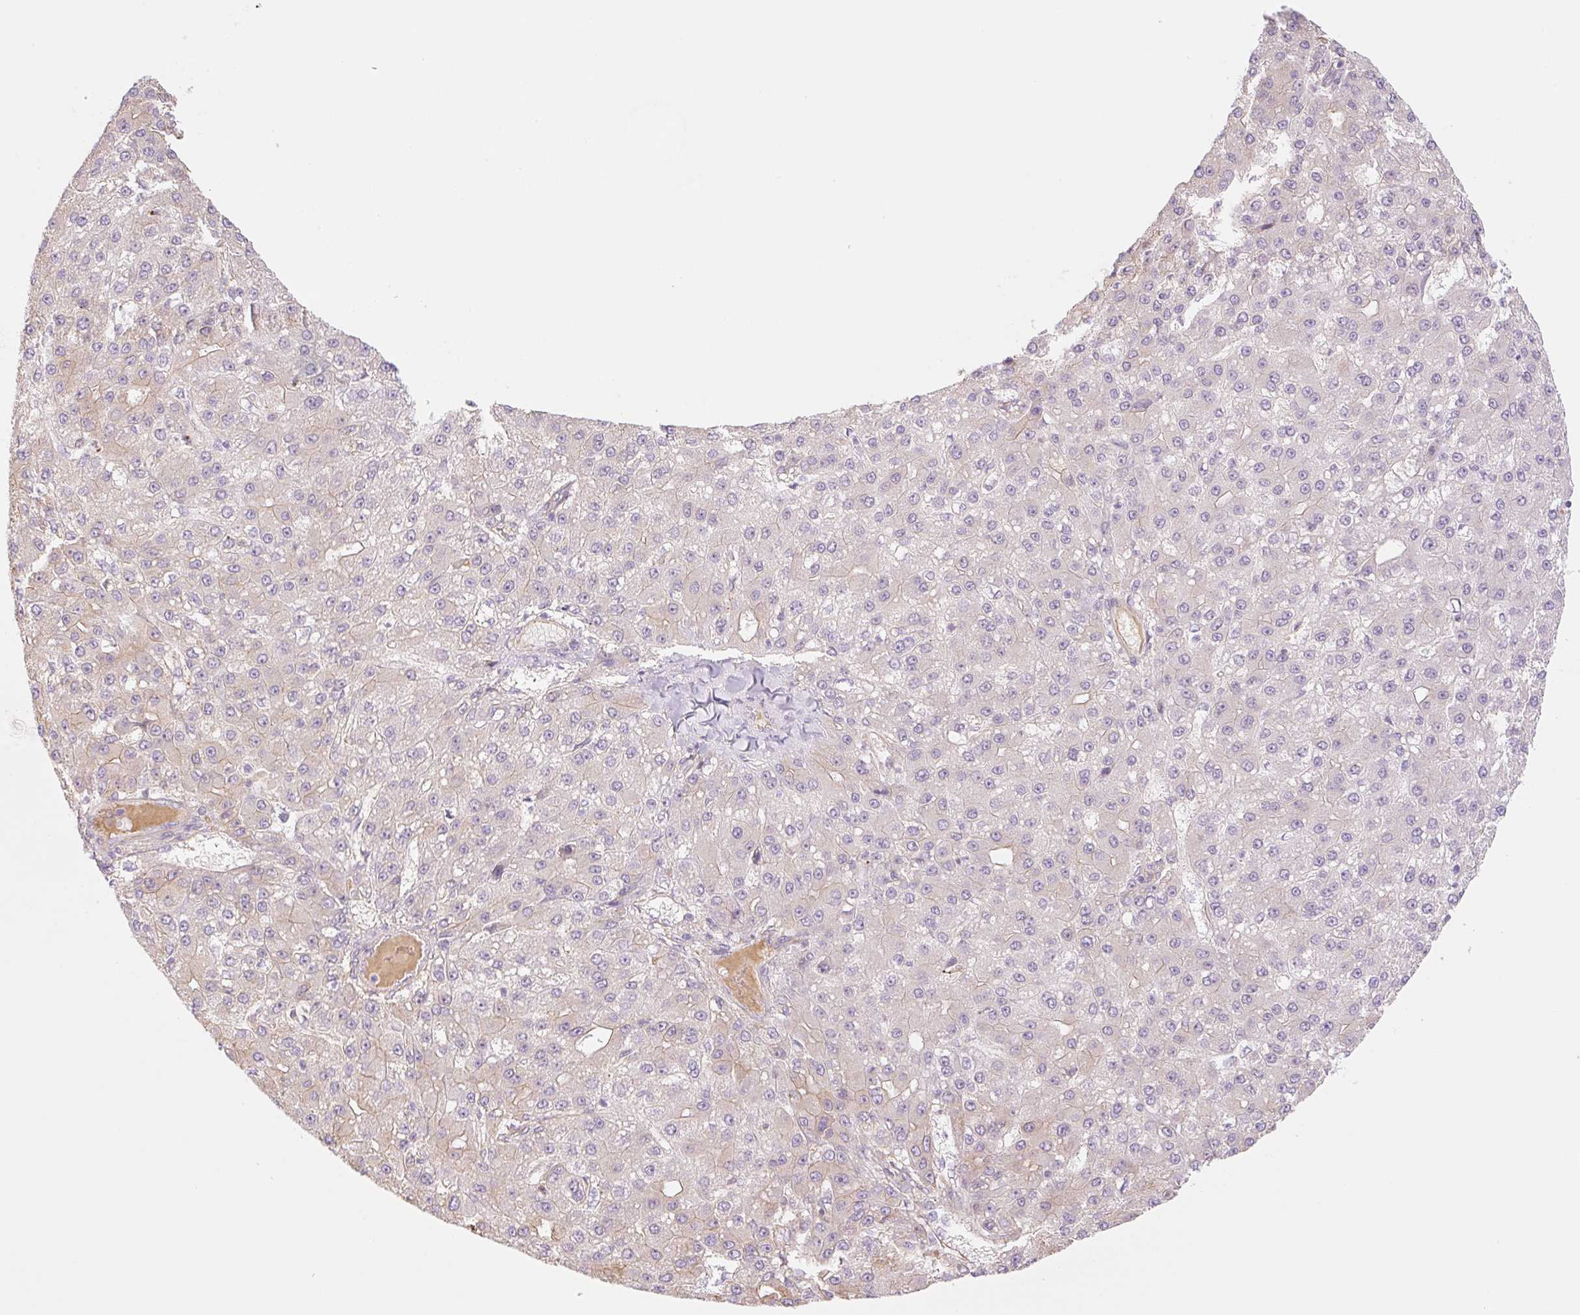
{"staining": {"intensity": "negative", "quantity": "none", "location": "none"}, "tissue": "liver cancer", "cell_type": "Tumor cells", "image_type": "cancer", "snomed": [{"axis": "morphology", "description": "Carcinoma, Hepatocellular, NOS"}, {"axis": "topography", "description": "Liver"}], "caption": "Image shows no significant protein expression in tumor cells of liver cancer. The staining was performed using DAB to visualize the protein expression in brown, while the nuclei were stained in blue with hematoxylin (Magnification: 20x).", "gene": "NLRP5", "patient": {"sex": "male", "age": 67}}